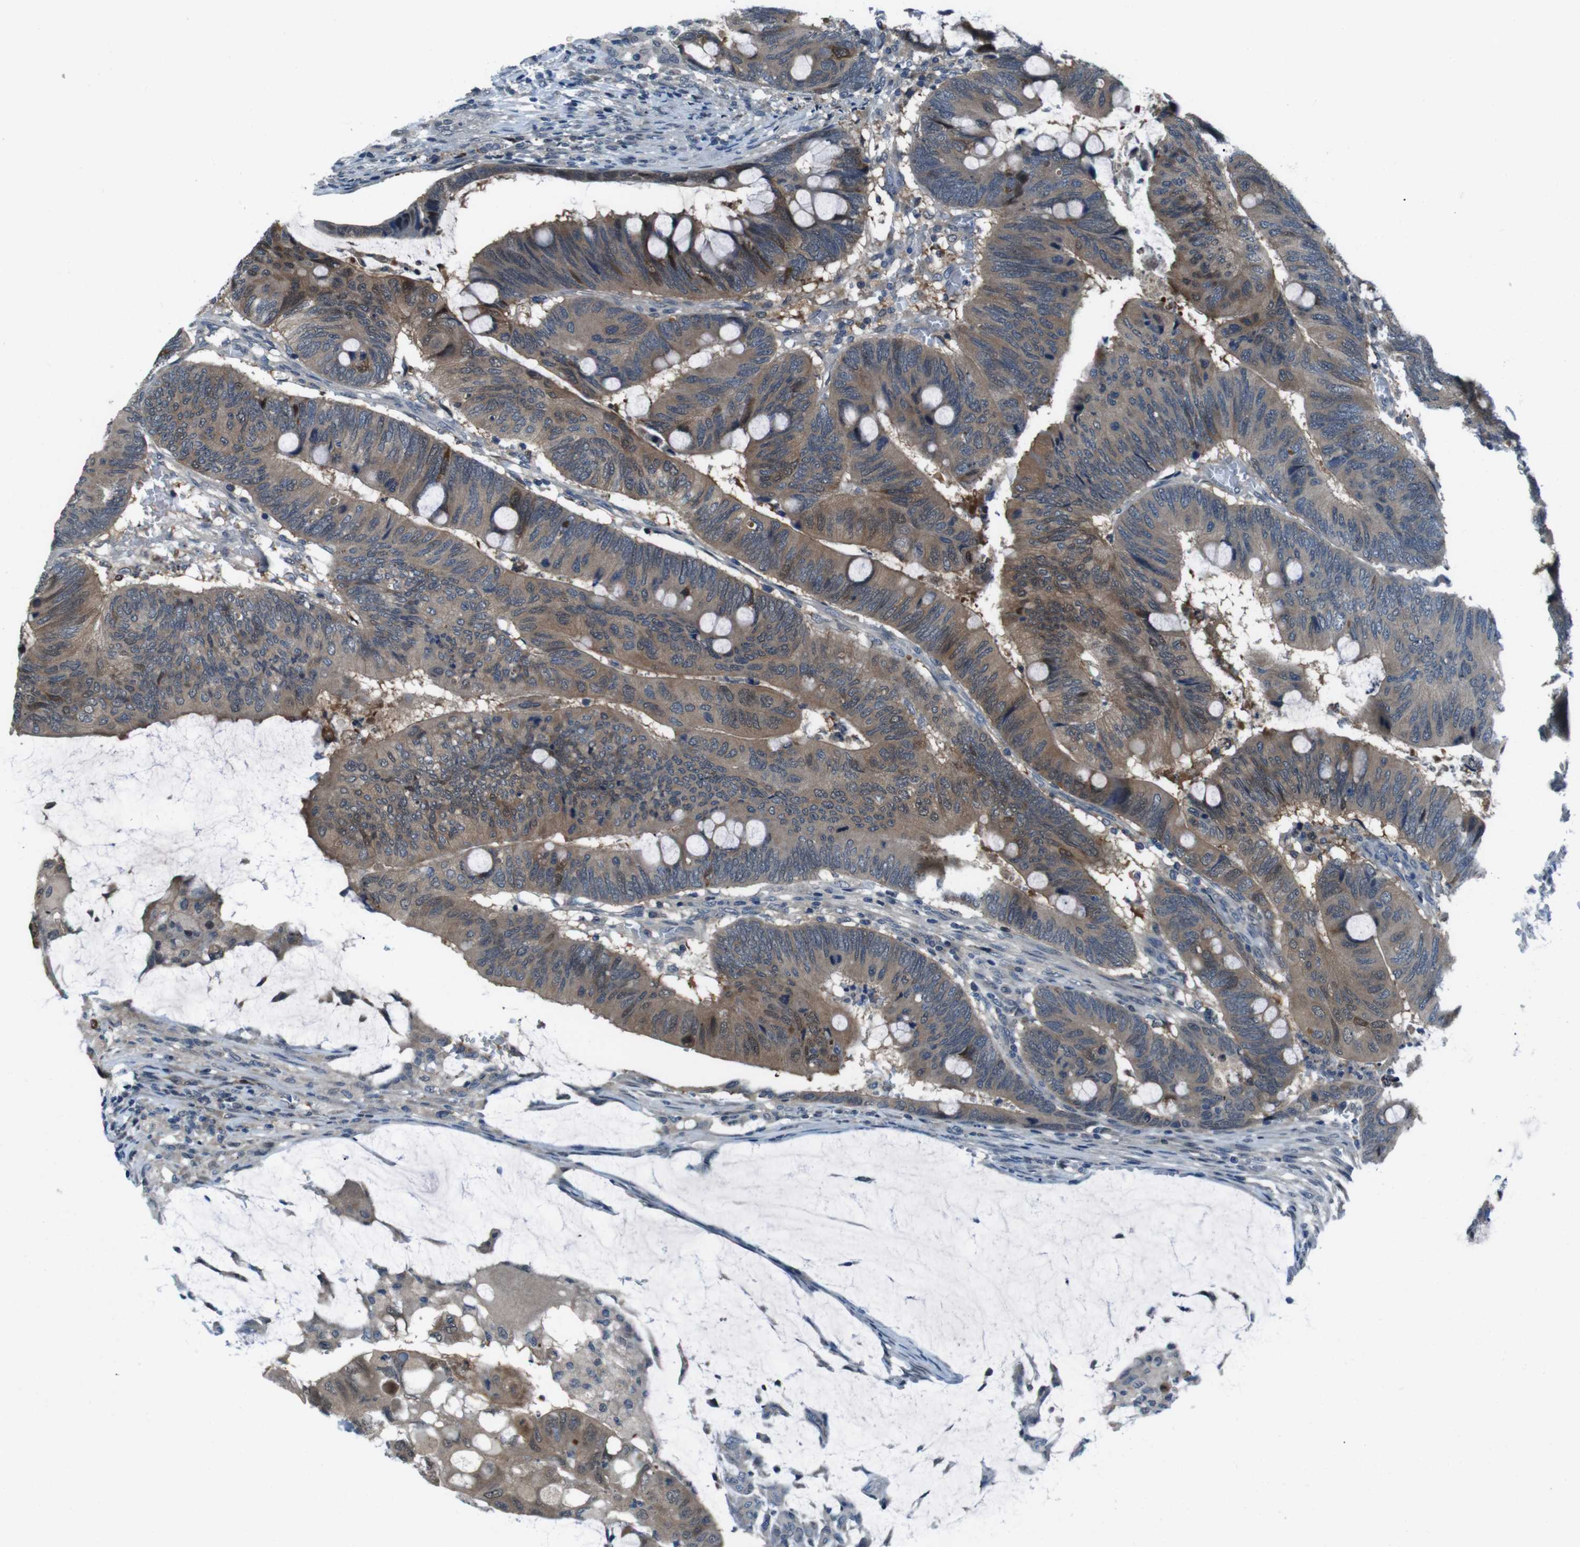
{"staining": {"intensity": "moderate", "quantity": ">75%", "location": "cytoplasmic/membranous"}, "tissue": "colorectal cancer", "cell_type": "Tumor cells", "image_type": "cancer", "snomed": [{"axis": "morphology", "description": "Normal tissue, NOS"}, {"axis": "morphology", "description": "Adenocarcinoma, NOS"}, {"axis": "topography", "description": "Rectum"}, {"axis": "topography", "description": "Peripheral nerve tissue"}], "caption": "Immunohistochemical staining of colorectal adenocarcinoma exhibits medium levels of moderate cytoplasmic/membranous protein staining in about >75% of tumor cells. The staining was performed using DAB, with brown indicating positive protein expression. Nuclei are stained blue with hematoxylin.", "gene": "LRP5", "patient": {"sex": "male", "age": 92}}